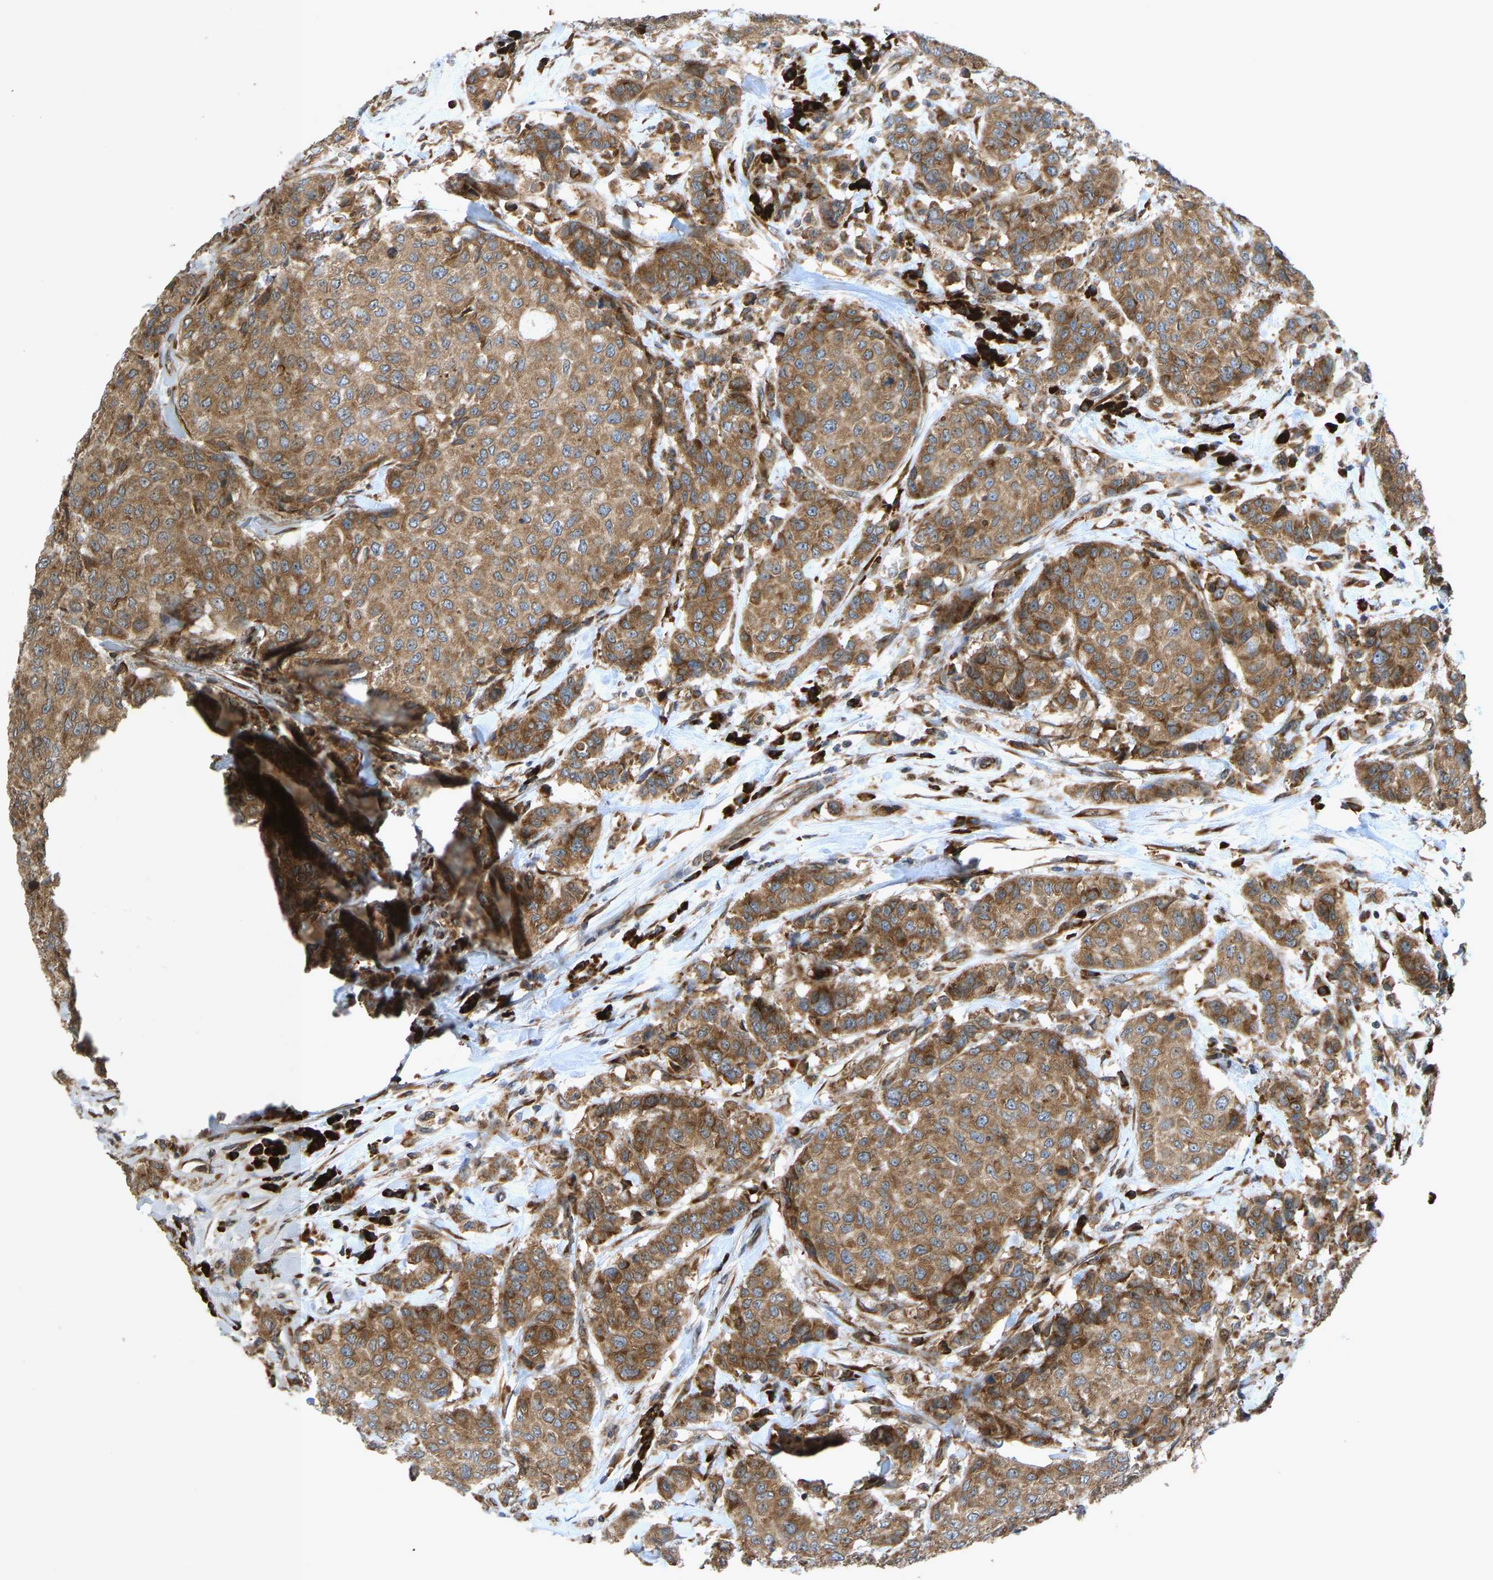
{"staining": {"intensity": "moderate", "quantity": ">75%", "location": "cytoplasmic/membranous"}, "tissue": "breast cancer", "cell_type": "Tumor cells", "image_type": "cancer", "snomed": [{"axis": "morphology", "description": "Duct carcinoma"}, {"axis": "topography", "description": "Breast"}], "caption": "Human breast intraductal carcinoma stained with a brown dye reveals moderate cytoplasmic/membranous positive staining in approximately >75% of tumor cells.", "gene": "RPN2", "patient": {"sex": "female", "age": 27}}